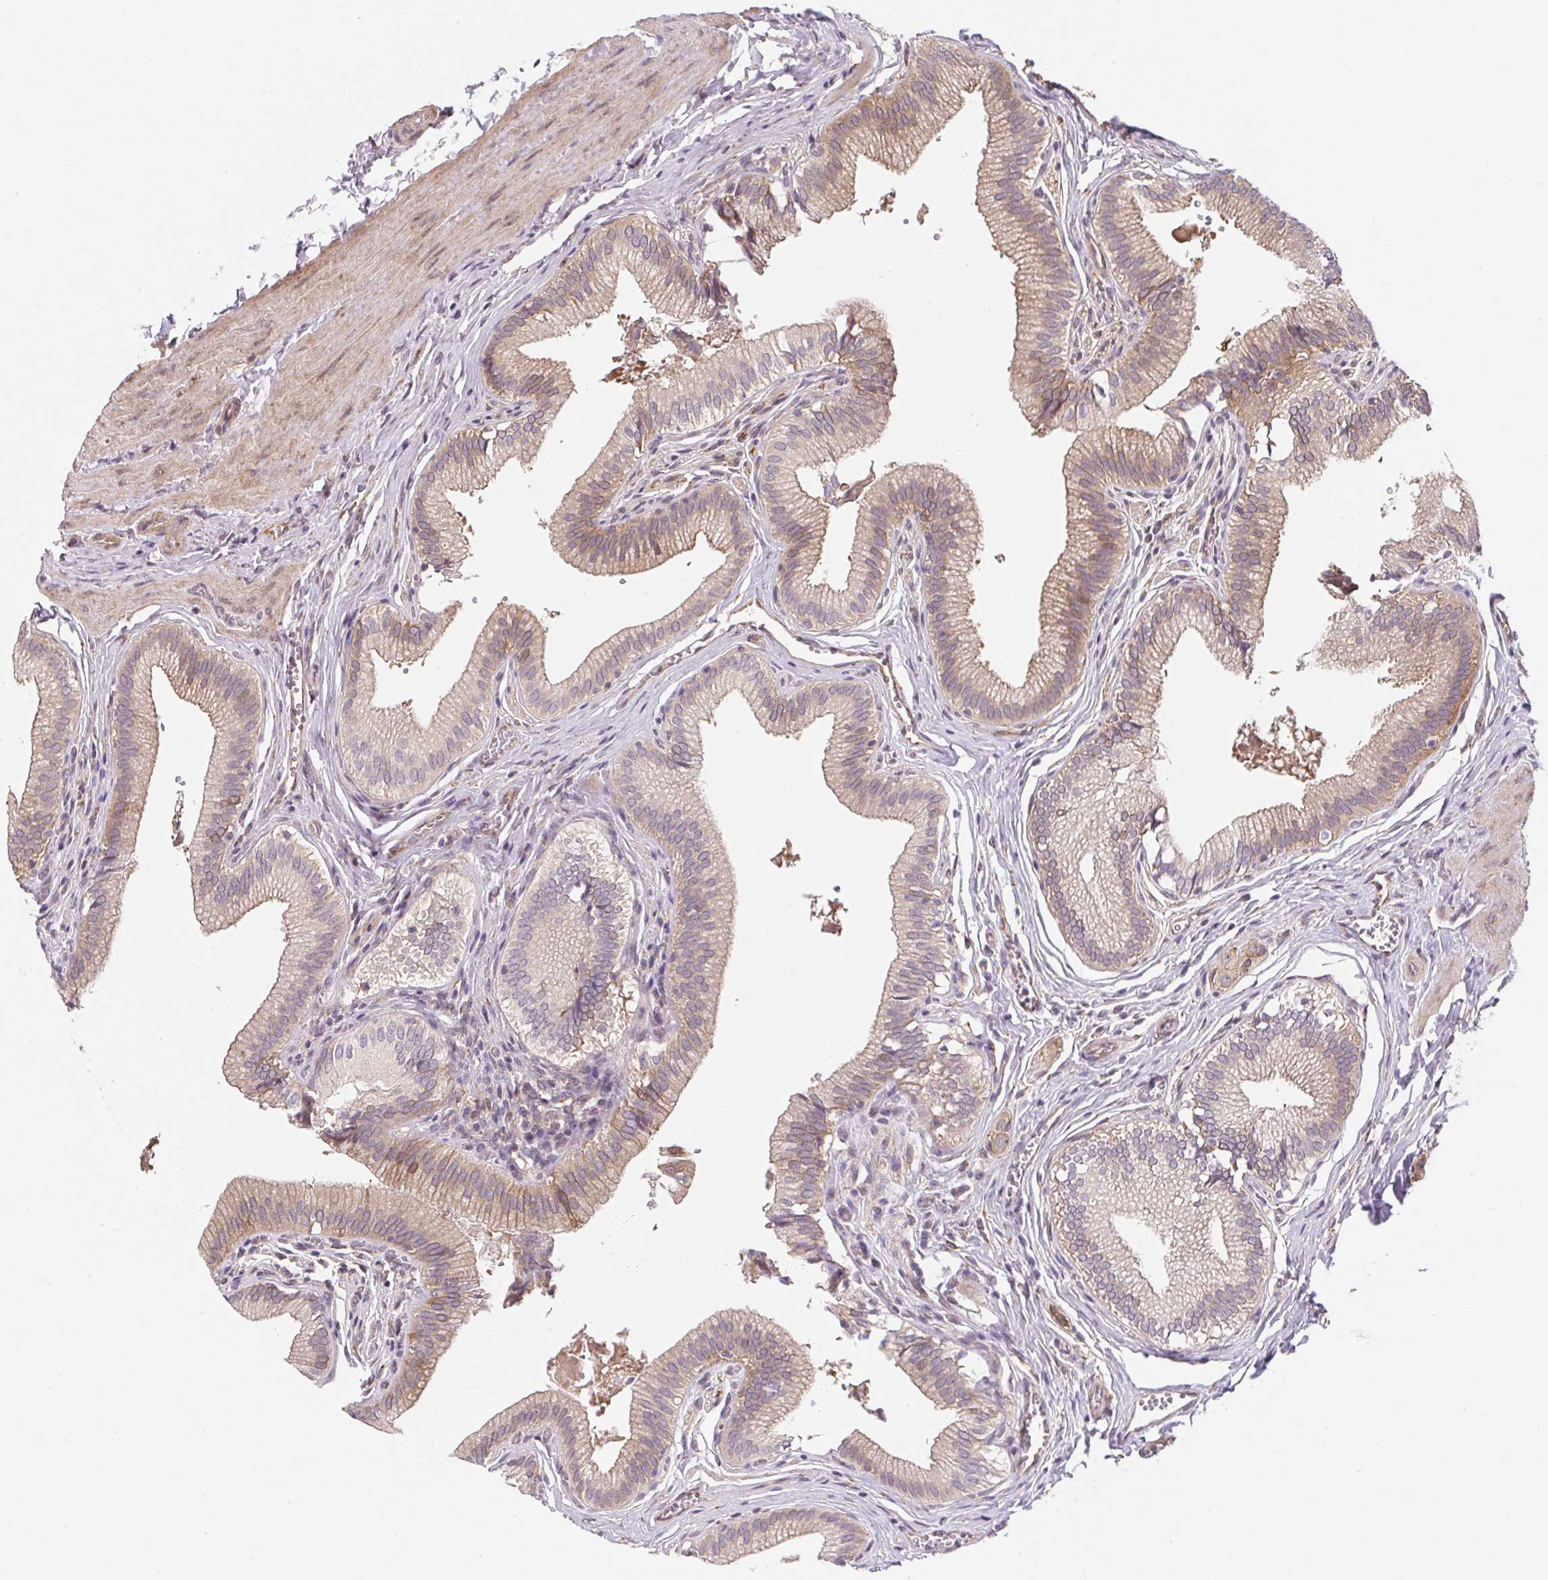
{"staining": {"intensity": "moderate", "quantity": "25%-75%", "location": "cytoplasmic/membranous"}, "tissue": "gallbladder", "cell_type": "Glandular cells", "image_type": "normal", "snomed": [{"axis": "morphology", "description": "Normal tissue, NOS"}, {"axis": "topography", "description": "Gallbladder"}, {"axis": "topography", "description": "Peripheral nerve tissue"}], "caption": "Immunohistochemistry (IHC) (DAB (3,3'-diaminobenzidine)) staining of normal human gallbladder demonstrates moderate cytoplasmic/membranous protein expression in about 25%-75% of glandular cells.", "gene": "LYPD5", "patient": {"sex": "male", "age": 17}}